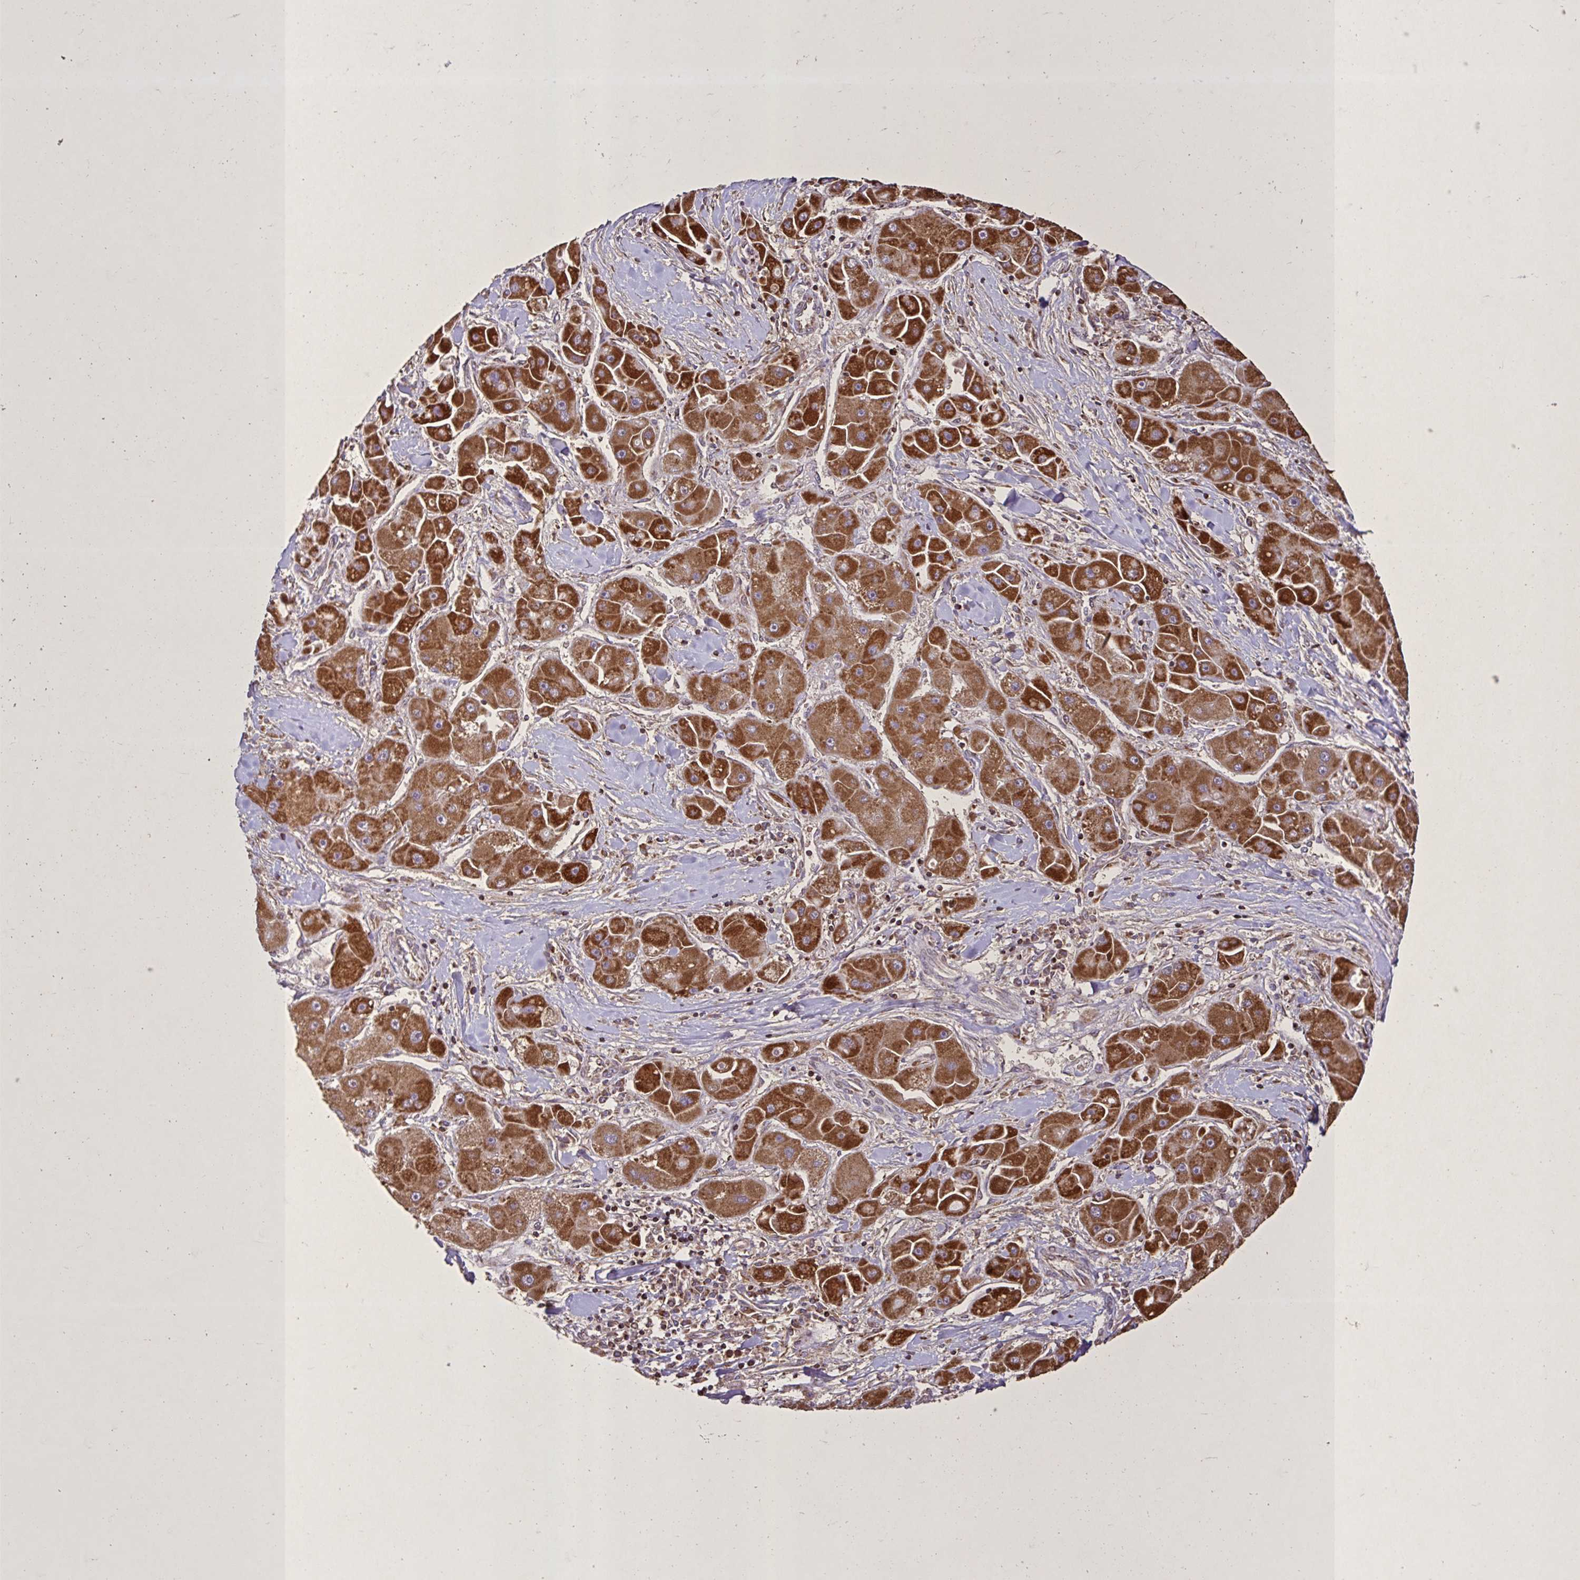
{"staining": {"intensity": "strong", "quantity": ">75%", "location": "cytoplasmic/membranous"}, "tissue": "liver cancer", "cell_type": "Tumor cells", "image_type": "cancer", "snomed": [{"axis": "morphology", "description": "Carcinoma, Hepatocellular, NOS"}, {"axis": "topography", "description": "Liver"}], "caption": "Liver cancer (hepatocellular carcinoma) stained with IHC reveals strong cytoplasmic/membranous staining in about >75% of tumor cells. The staining was performed using DAB (3,3'-diaminobenzidine), with brown indicating positive protein expression. Nuclei are stained blue with hematoxylin.", "gene": "AGK", "patient": {"sex": "male", "age": 24}}